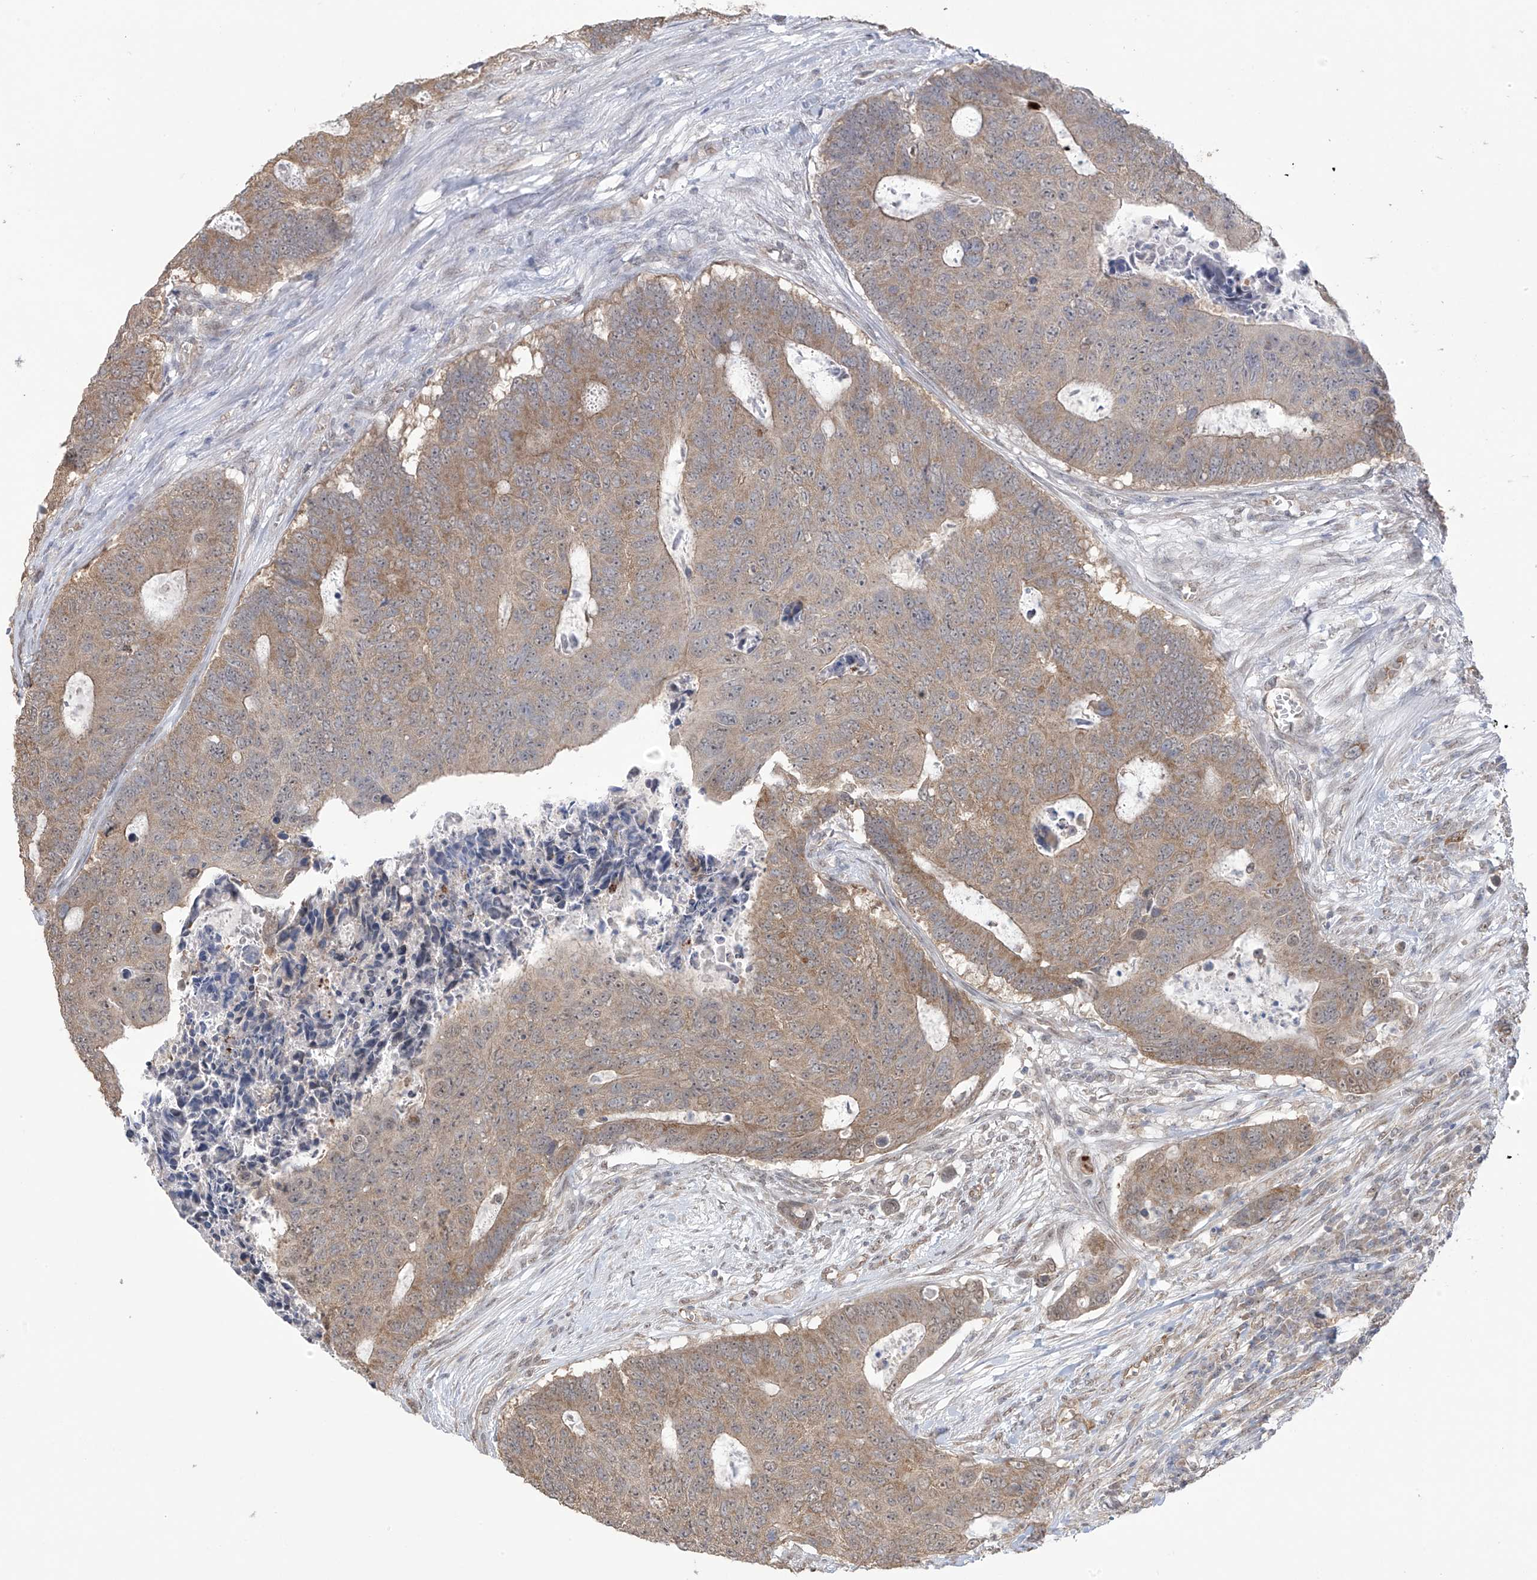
{"staining": {"intensity": "weak", "quantity": ">75%", "location": "cytoplasmic/membranous"}, "tissue": "colorectal cancer", "cell_type": "Tumor cells", "image_type": "cancer", "snomed": [{"axis": "morphology", "description": "Adenocarcinoma, NOS"}, {"axis": "topography", "description": "Colon"}], "caption": "Immunohistochemistry histopathology image of human colorectal adenocarcinoma stained for a protein (brown), which exhibits low levels of weak cytoplasmic/membranous staining in approximately >75% of tumor cells.", "gene": "KIAA1522", "patient": {"sex": "male", "age": 87}}